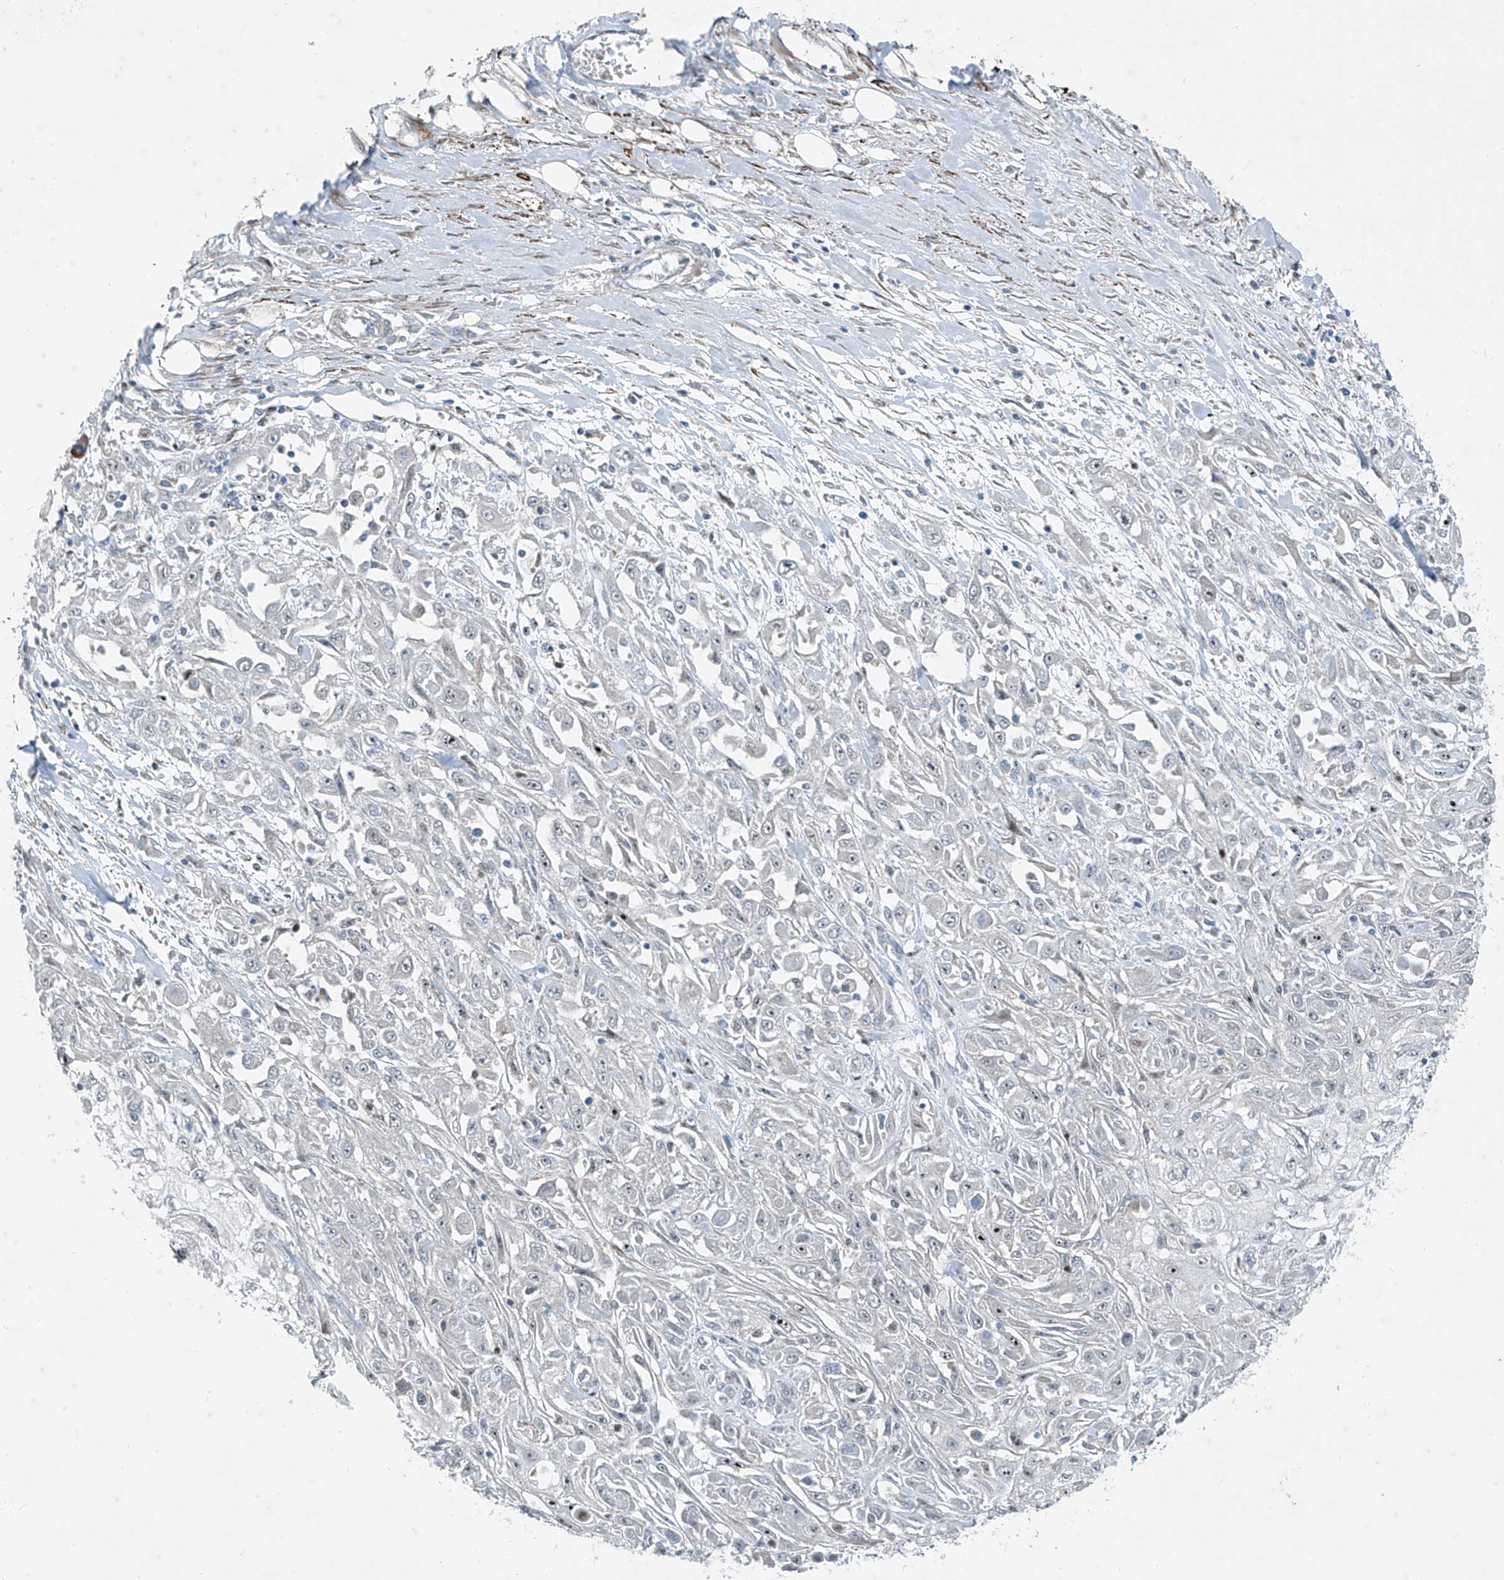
{"staining": {"intensity": "negative", "quantity": "none", "location": "none"}, "tissue": "skin cancer", "cell_type": "Tumor cells", "image_type": "cancer", "snomed": [{"axis": "morphology", "description": "Squamous cell carcinoma, NOS"}, {"axis": "morphology", "description": "Squamous cell carcinoma, metastatic, NOS"}, {"axis": "topography", "description": "Skin"}, {"axis": "topography", "description": "Lymph node"}], "caption": "High magnification brightfield microscopy of skin squamous cell carcinoma stained with DAB (3,3'-diaminobenzidine) (brown) and counterstained with hematoxylin (blue): tumor cells show no significant positivity. The staining is performed using DAB brown chromogen with nuclei counter-stained in using hematoxylin.", "gene": "PPCS", "patient": {"sex": "male", "age": 75}}